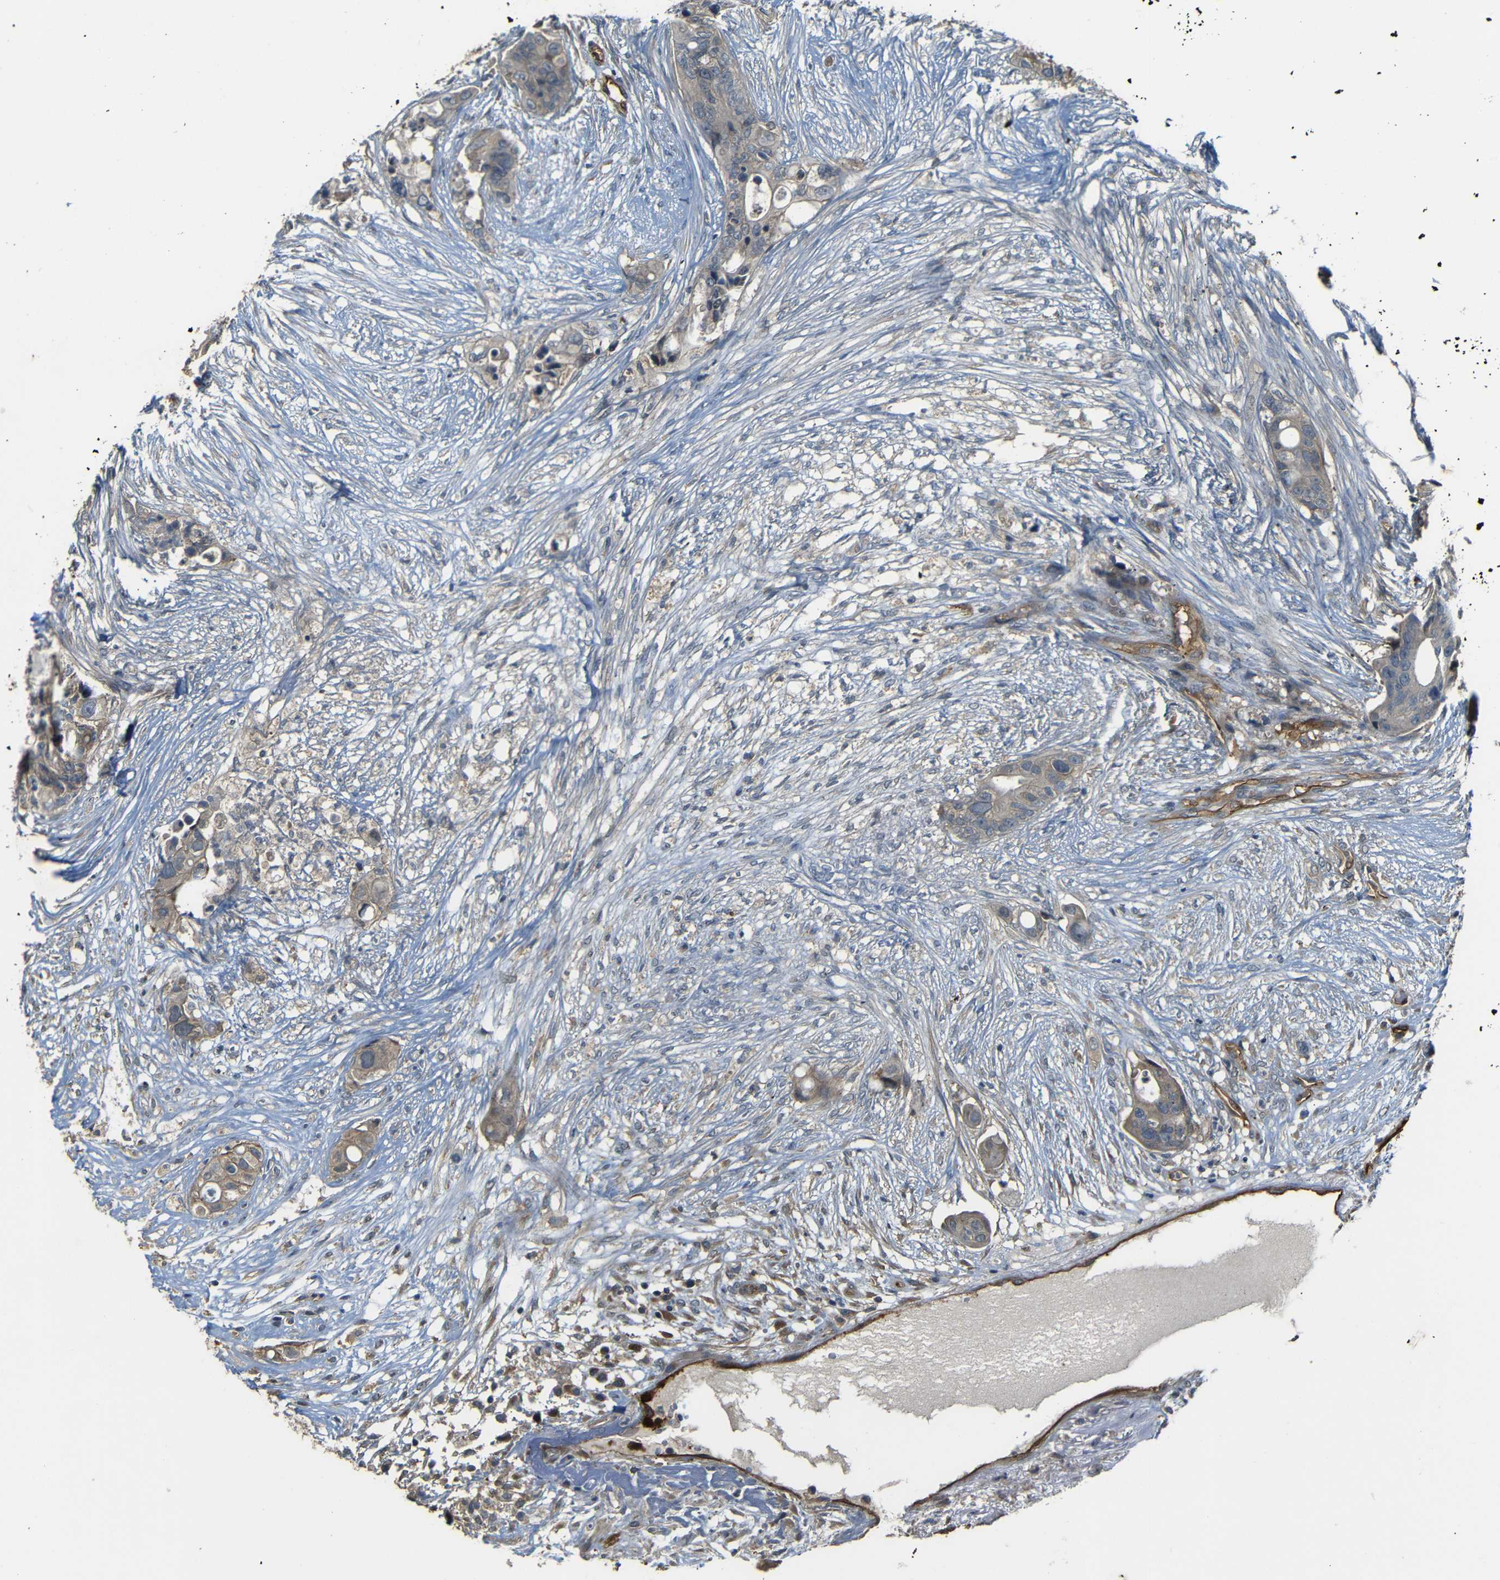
{"staining": {"intensity": "weak", "quantity": ">75%", "location": "cytoplasmic/membranous"}, "tissue": "colorectal cancer", "cell_type": "Tumor cells", "image_type": "cancer", "snomed": [{"axis": "morphology", "description": "Adenocarcinoma, NOS"}, {"axis": "topography", "description": "Colon"}], "caption": "Immunohistochemical staining of human adenocarcinoma (colorectal) shows low levels of weak cytoplasmic/membranous expression in about >75% of tumor cells.", "gene": "RELL1", "patient": {"sex": "female", "age": 57}}